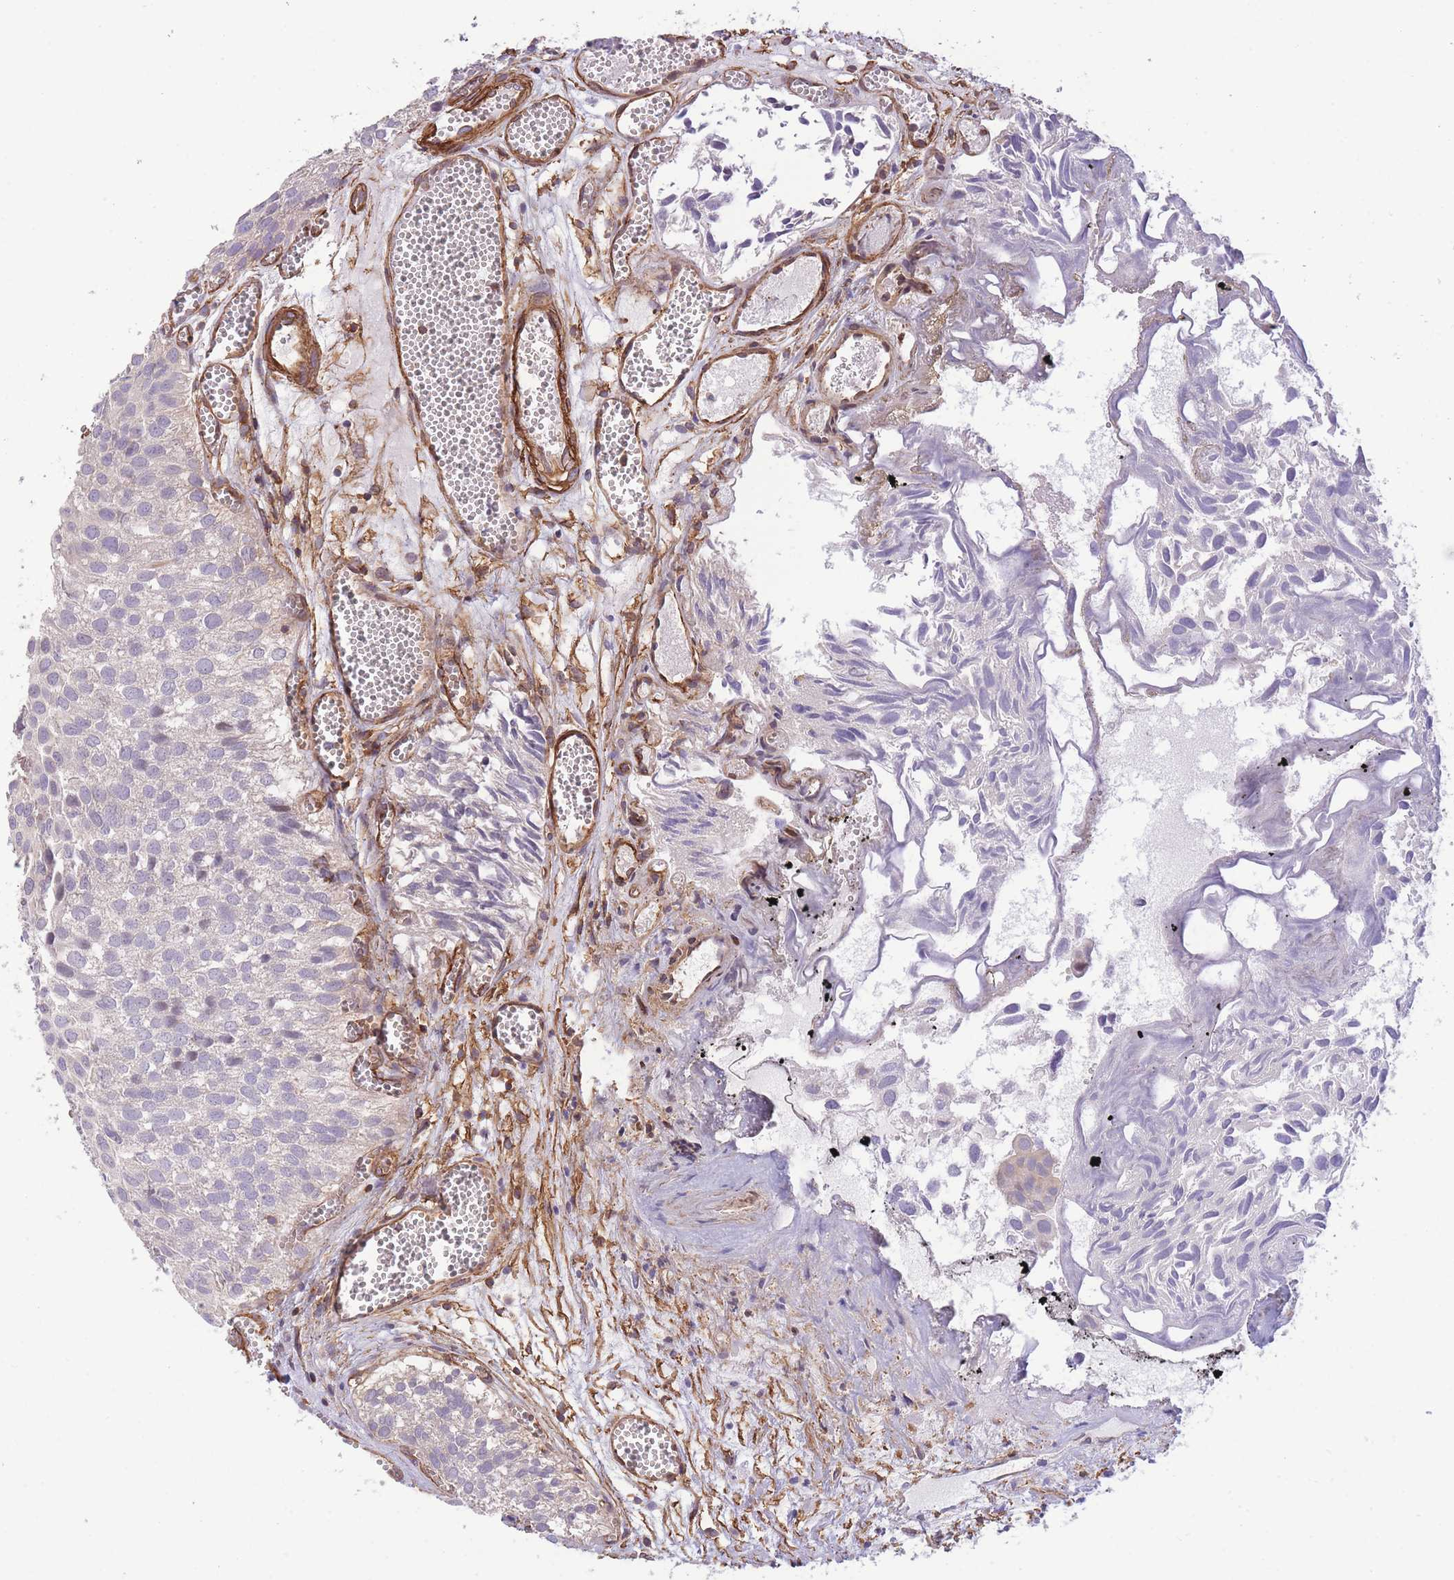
{"staining": {"intensity": "negative", "quantity": "none", "location": "none"}, "tissue": "urothelial cancer", "cell_type": "Tumor cells", "image_type": "cancer", "snomed": [{"axis": "morphology", "description": "Urothelial carcinoma, Low grade"}, {"axis": "topography", "description": "Urinary bladder"}], "caption": "Tumor cells are negative for protein expression in human low-grade urothelial carcinoma.", "gene": "CDC25B", "patient": {"sex": "male", "age": 88}}